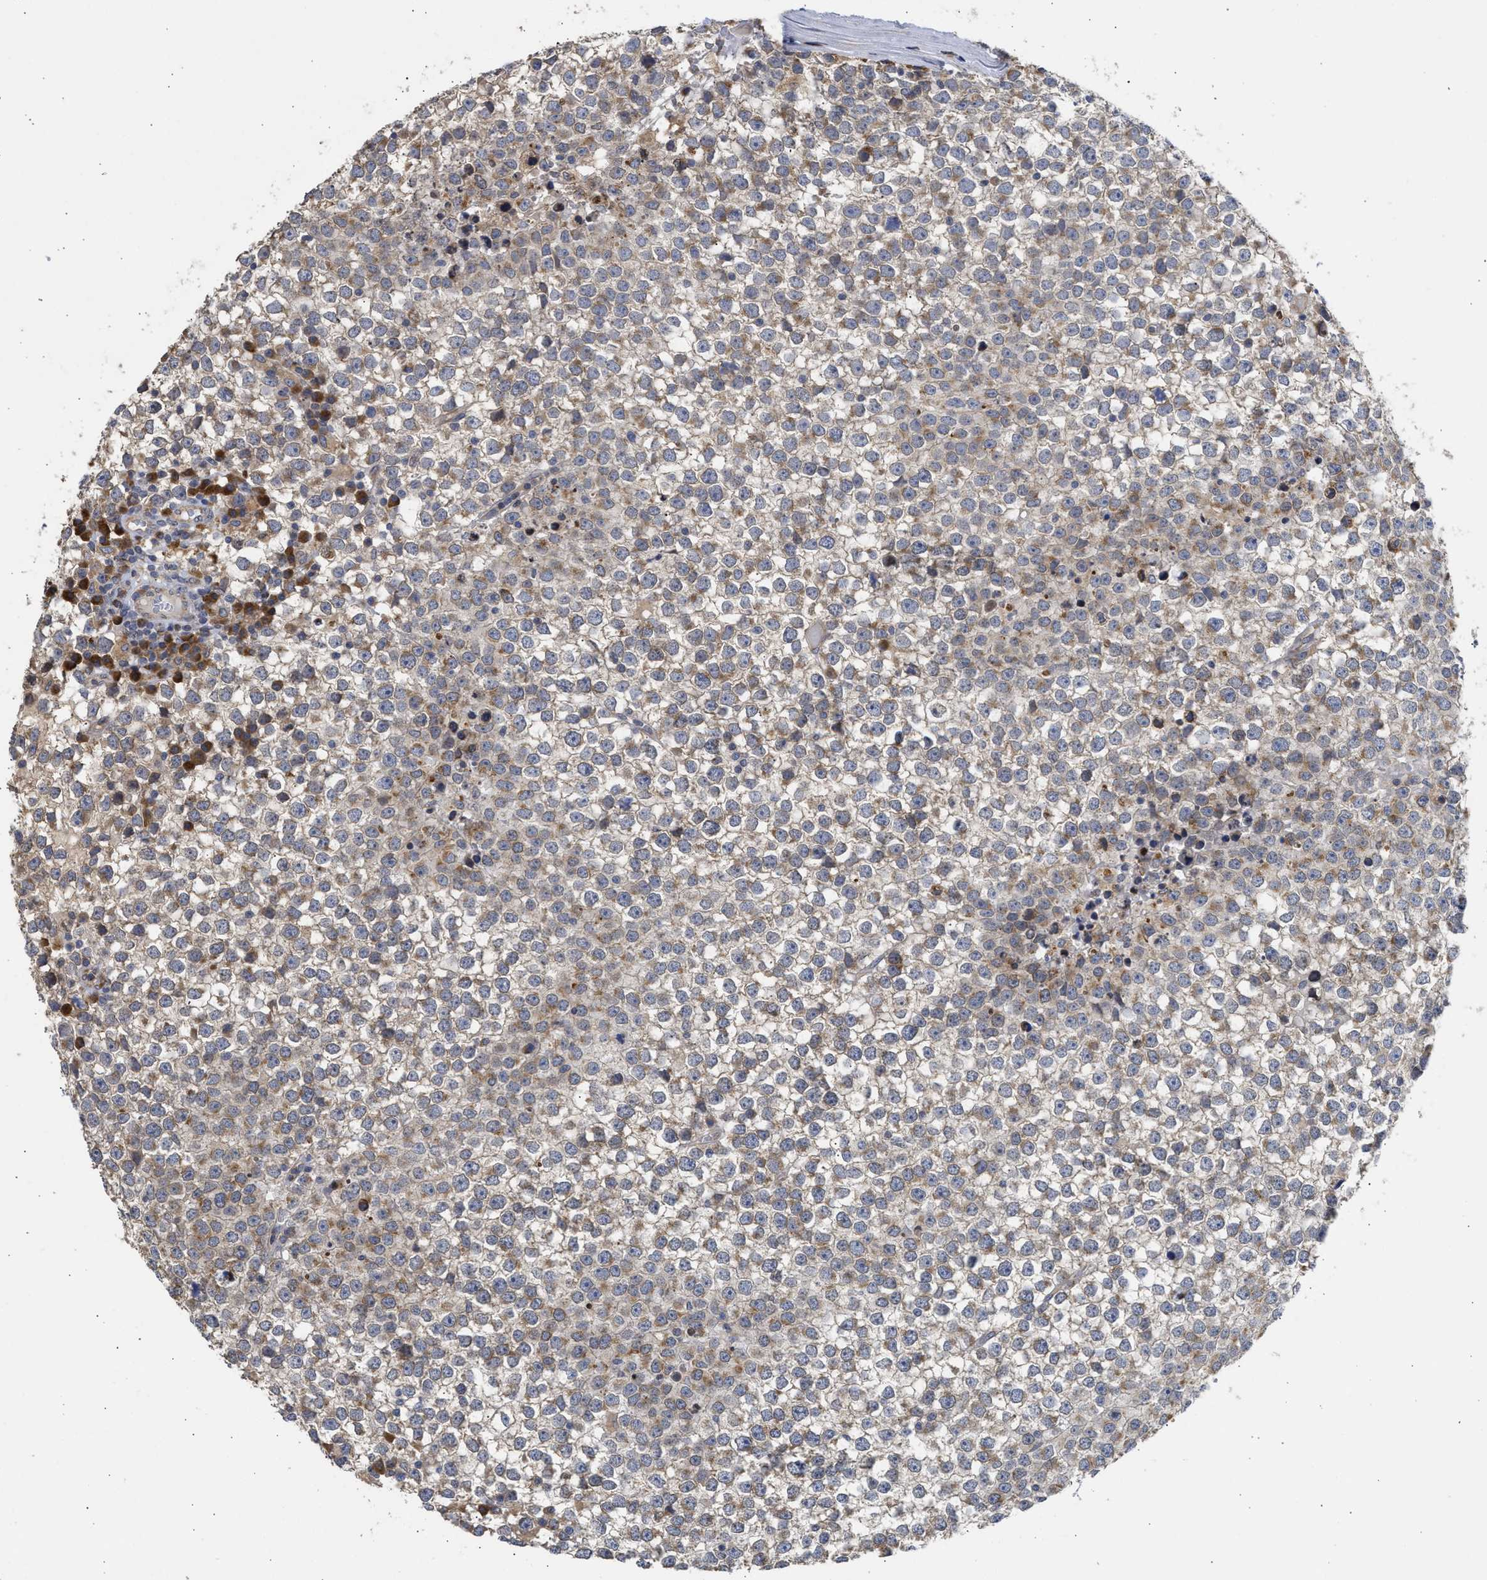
{"staining": {"intensity": "weak", "quantity": "25%-75%", "location": "cytoplasmic/membranous"}, "tissue": "testis cancer", "cell_type": "Tumor cells", "image_type": "cancer", "snomed": [{"axis": "morphology", "description": "Seminoma, NOS"}, {"axis": "topography", "description": "Testis"}], "caption": "Brown immunohistochemical staining in human seminoma (testis) exhibits weak cytoplasmic/membranous positivity in approximately 25%-75% of tumor cells.", "gene": "TMED1", "patient": {"sex": "male", "age": 65}}